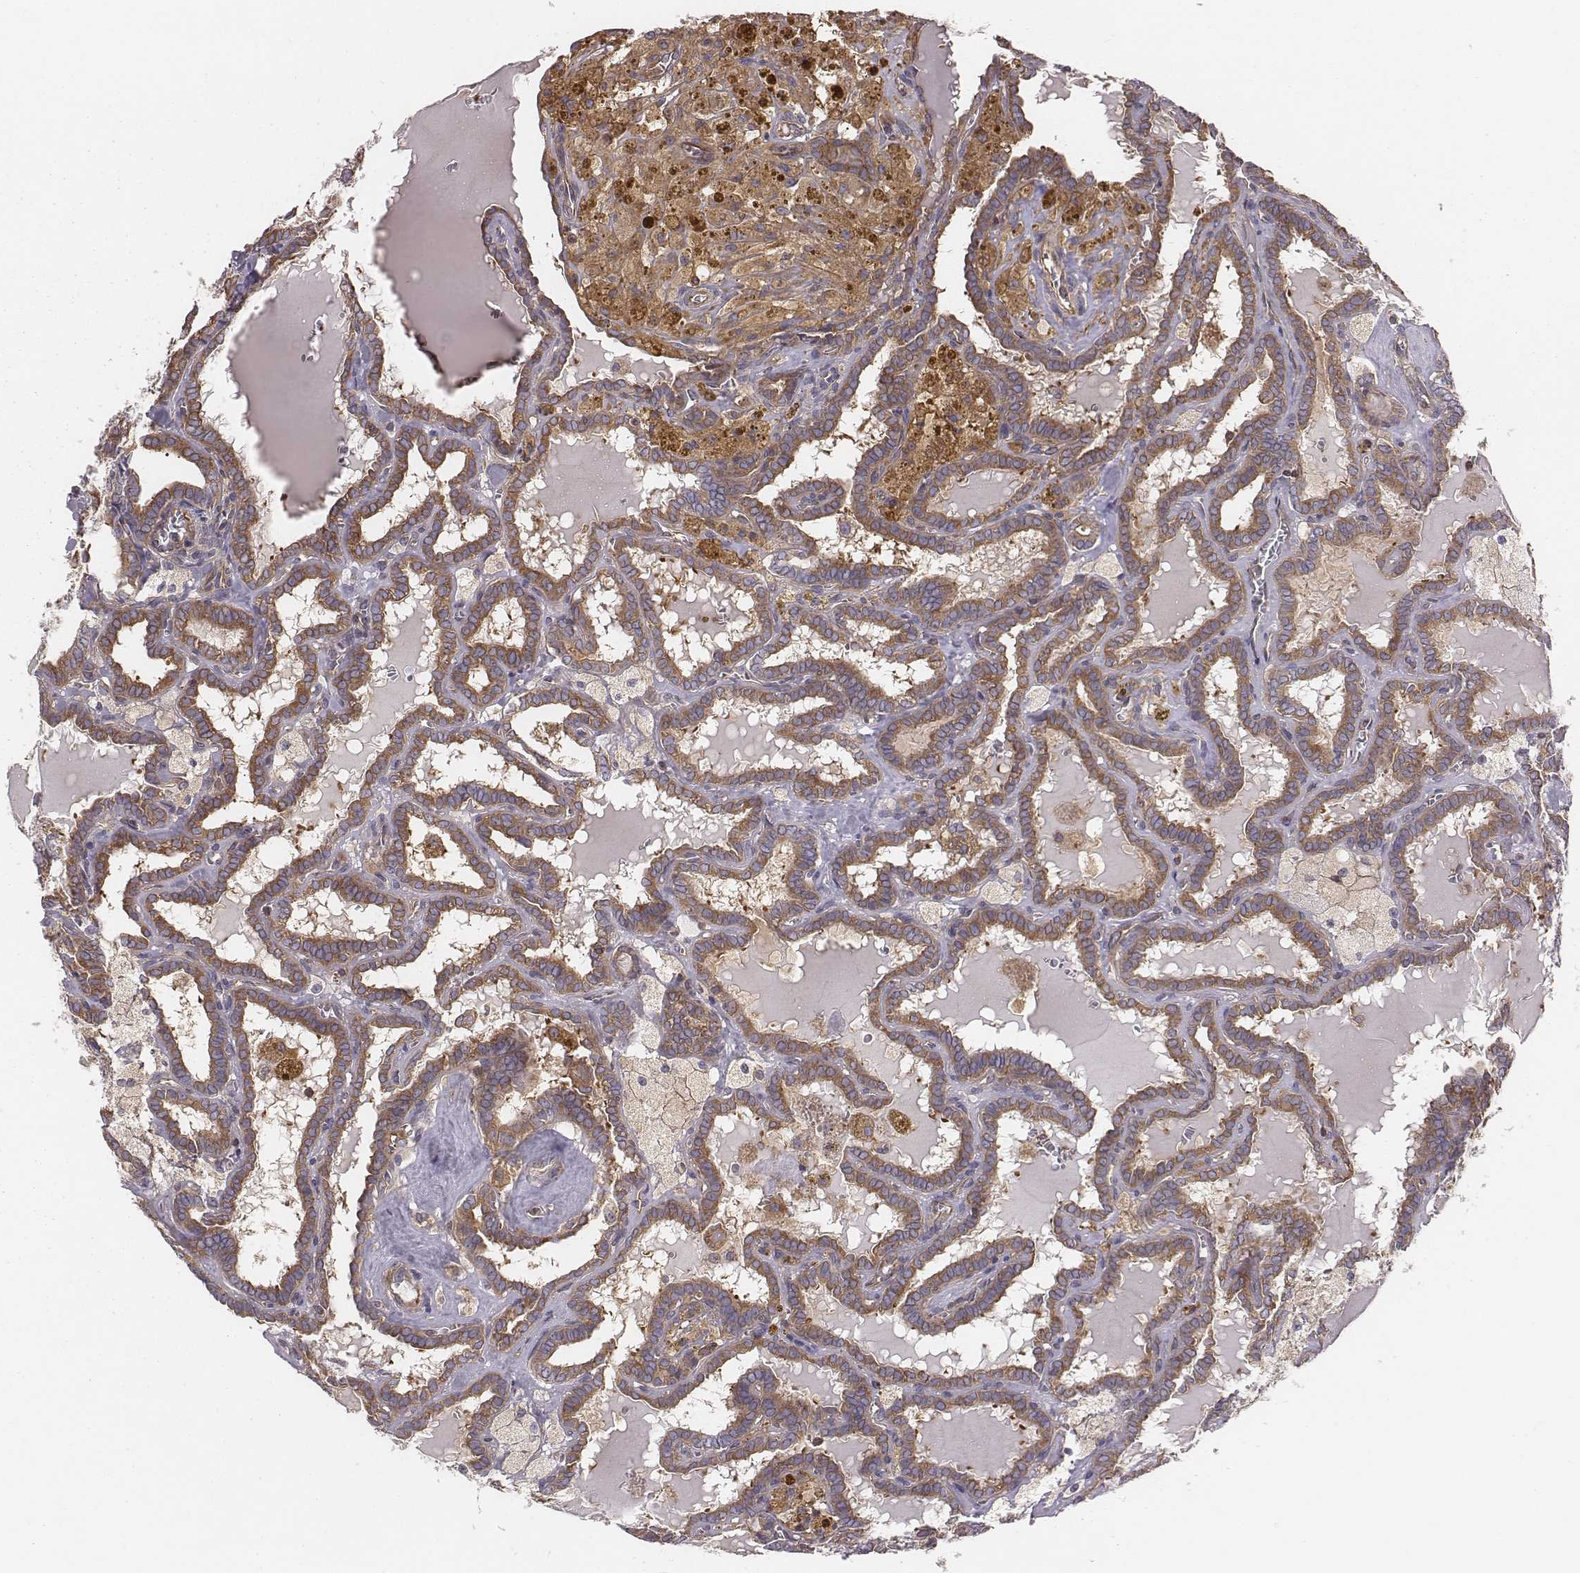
{"staining": {"intensity": "moderate", "quantity": ">75%", "location": "cytoplasmic/membranous"}, "tissue": "thyroid cancer", "cell_type": "Tumor cells", "image_type": "cancer", "snomed": [{"axis": "morphology", "description": "Papillary adenocarcinoma, NOS"}, {"axis": "topography", "description": "Thyroid gland"}], "caption": "This image displays immunohistochemistry staining of human thyroid cancer (papillary adenocarcinoma), with medium moderate cytoplasmic/membranous positivity in approximately >75% of tumor cells.", "gene": "CAD", "patient": {"sex": "female", "age": 39}}